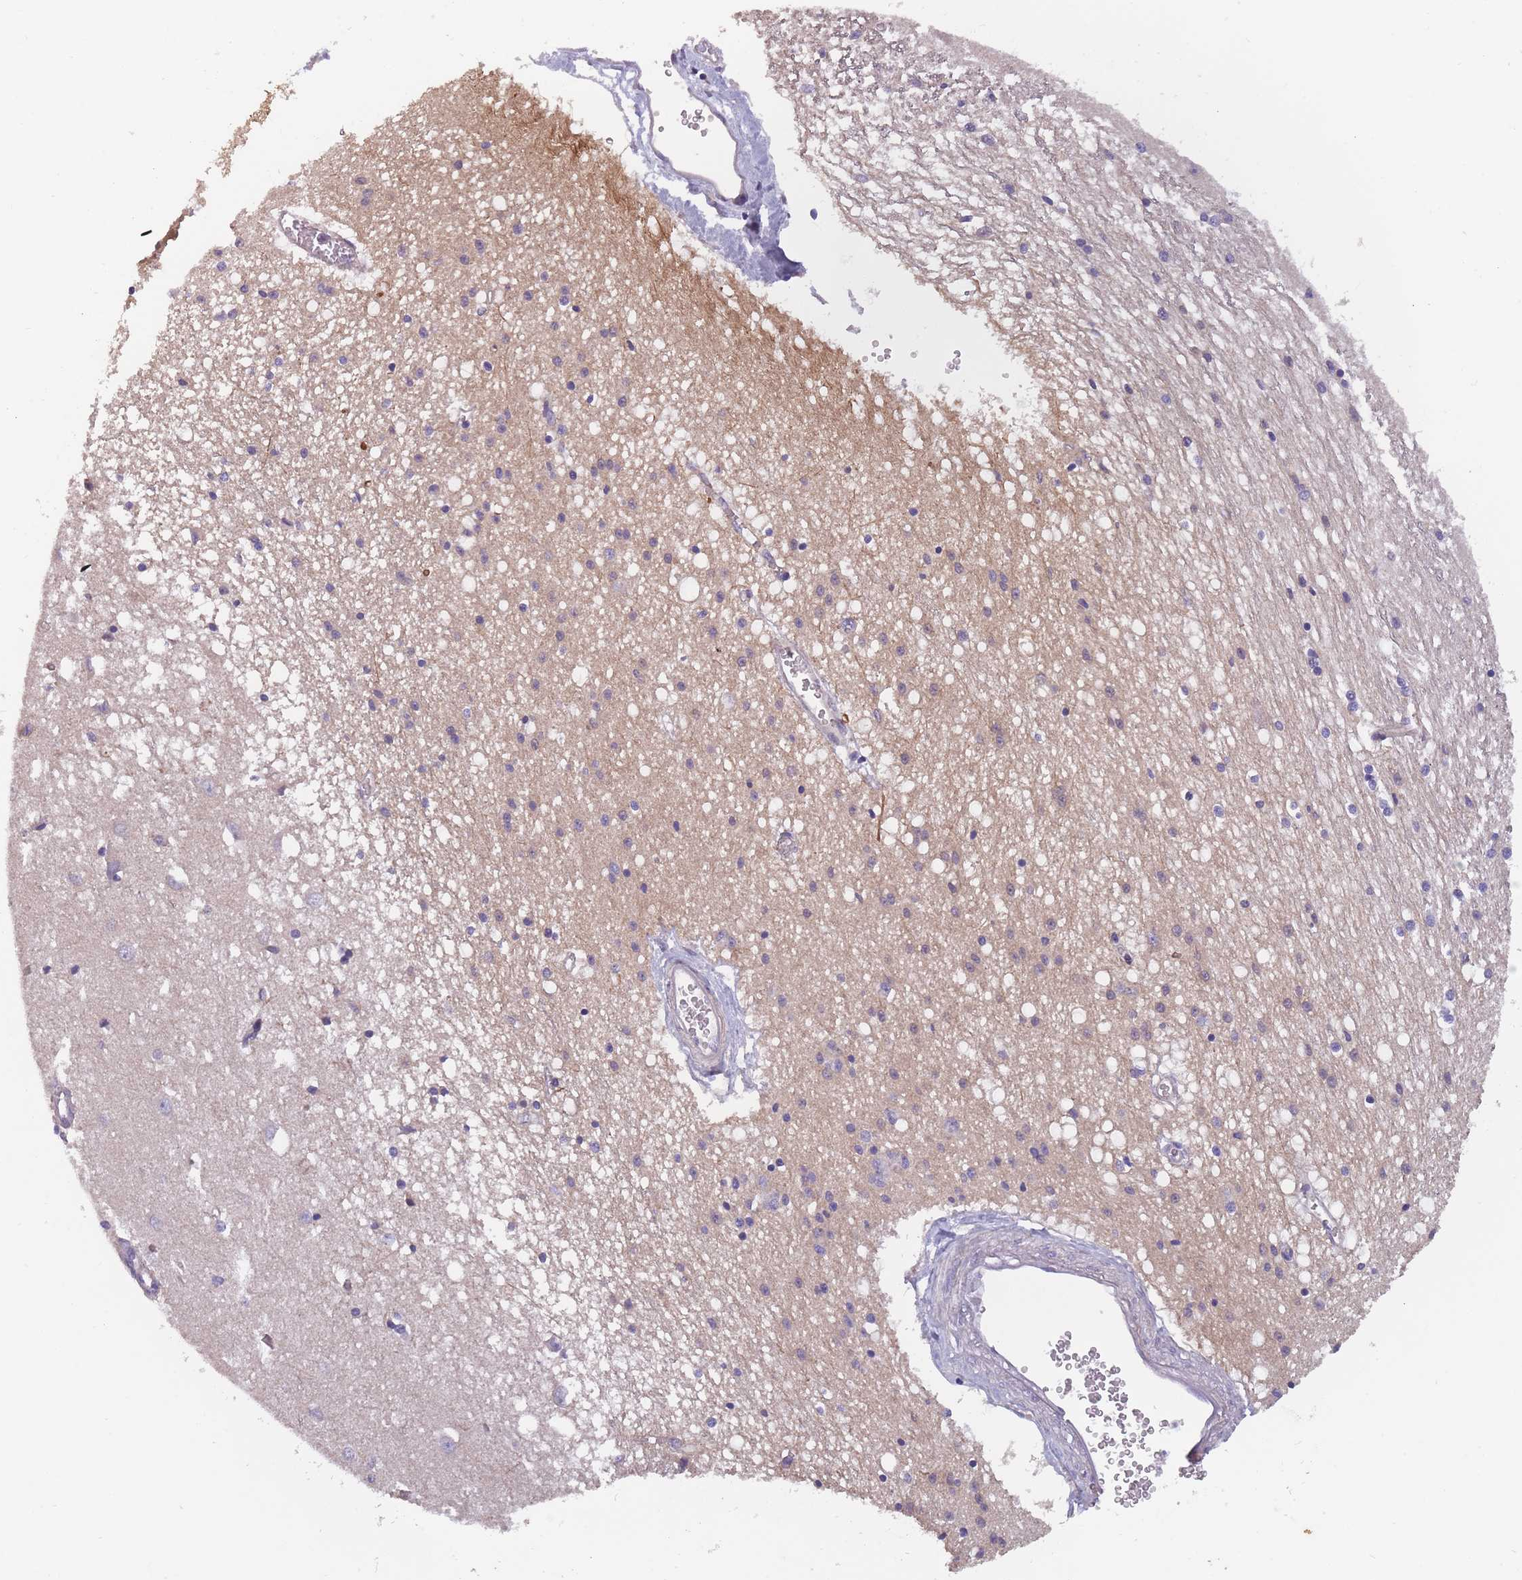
{"staining": {"intensity": "negative", "quantity": "none", "location": "none"}, "tissue": "caudate", "cell_type": "Glial cells", "image_type": "normal", "snomed": [{"axis": "morphology", "description": "Normal tissue, NOS"}, {"axis": "topography", "description": "Lateral ventricle wall"}], "caption": "Immunohistochemistry image of unremarkable caudate stained for a protein (brown), which demonstrates no staining in glial cells.", "gene": "FAM83F", "patient": {"sex": "male", "age": 37}}